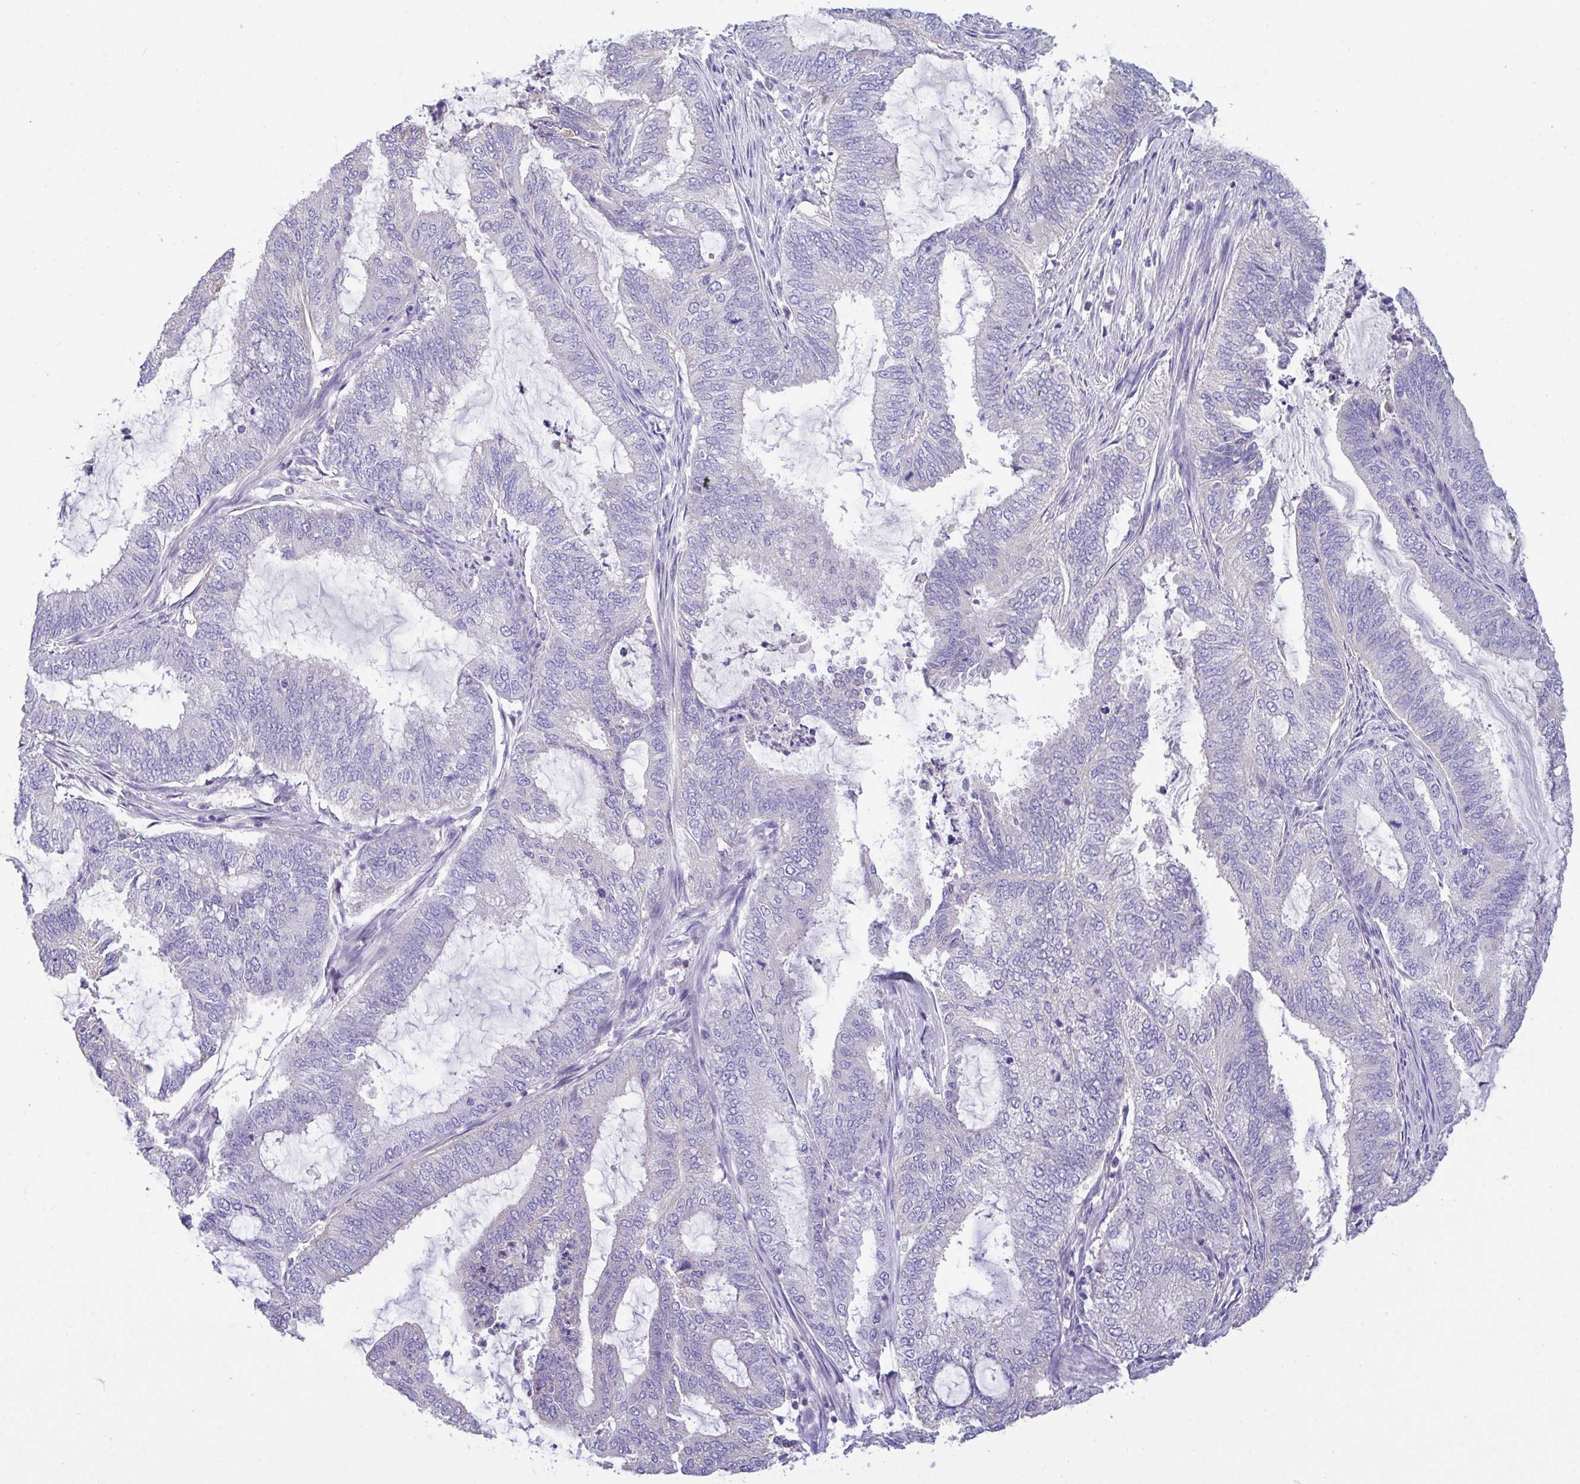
{"staining": {"intensity": "negative", "quantity": "none", "location": "none"}, "tissue": "endometrial cancer", "cell_type": "Tumor cells", "image_type": "cancer", "snomed": [{"axis": "morphology", "description": "Adenocarcinoma, NOS"}, {"axis": "topography", "description": "Endometrium"}], "caption": "Immunohistochemistry image of neoplastic tissue: human endometrial cancer (adenocarcinoma) stained with DAB displays no significant protein positivity in tumor cells.", "gene": "CA10", "patient": {"sex": "female", "age": 51}}